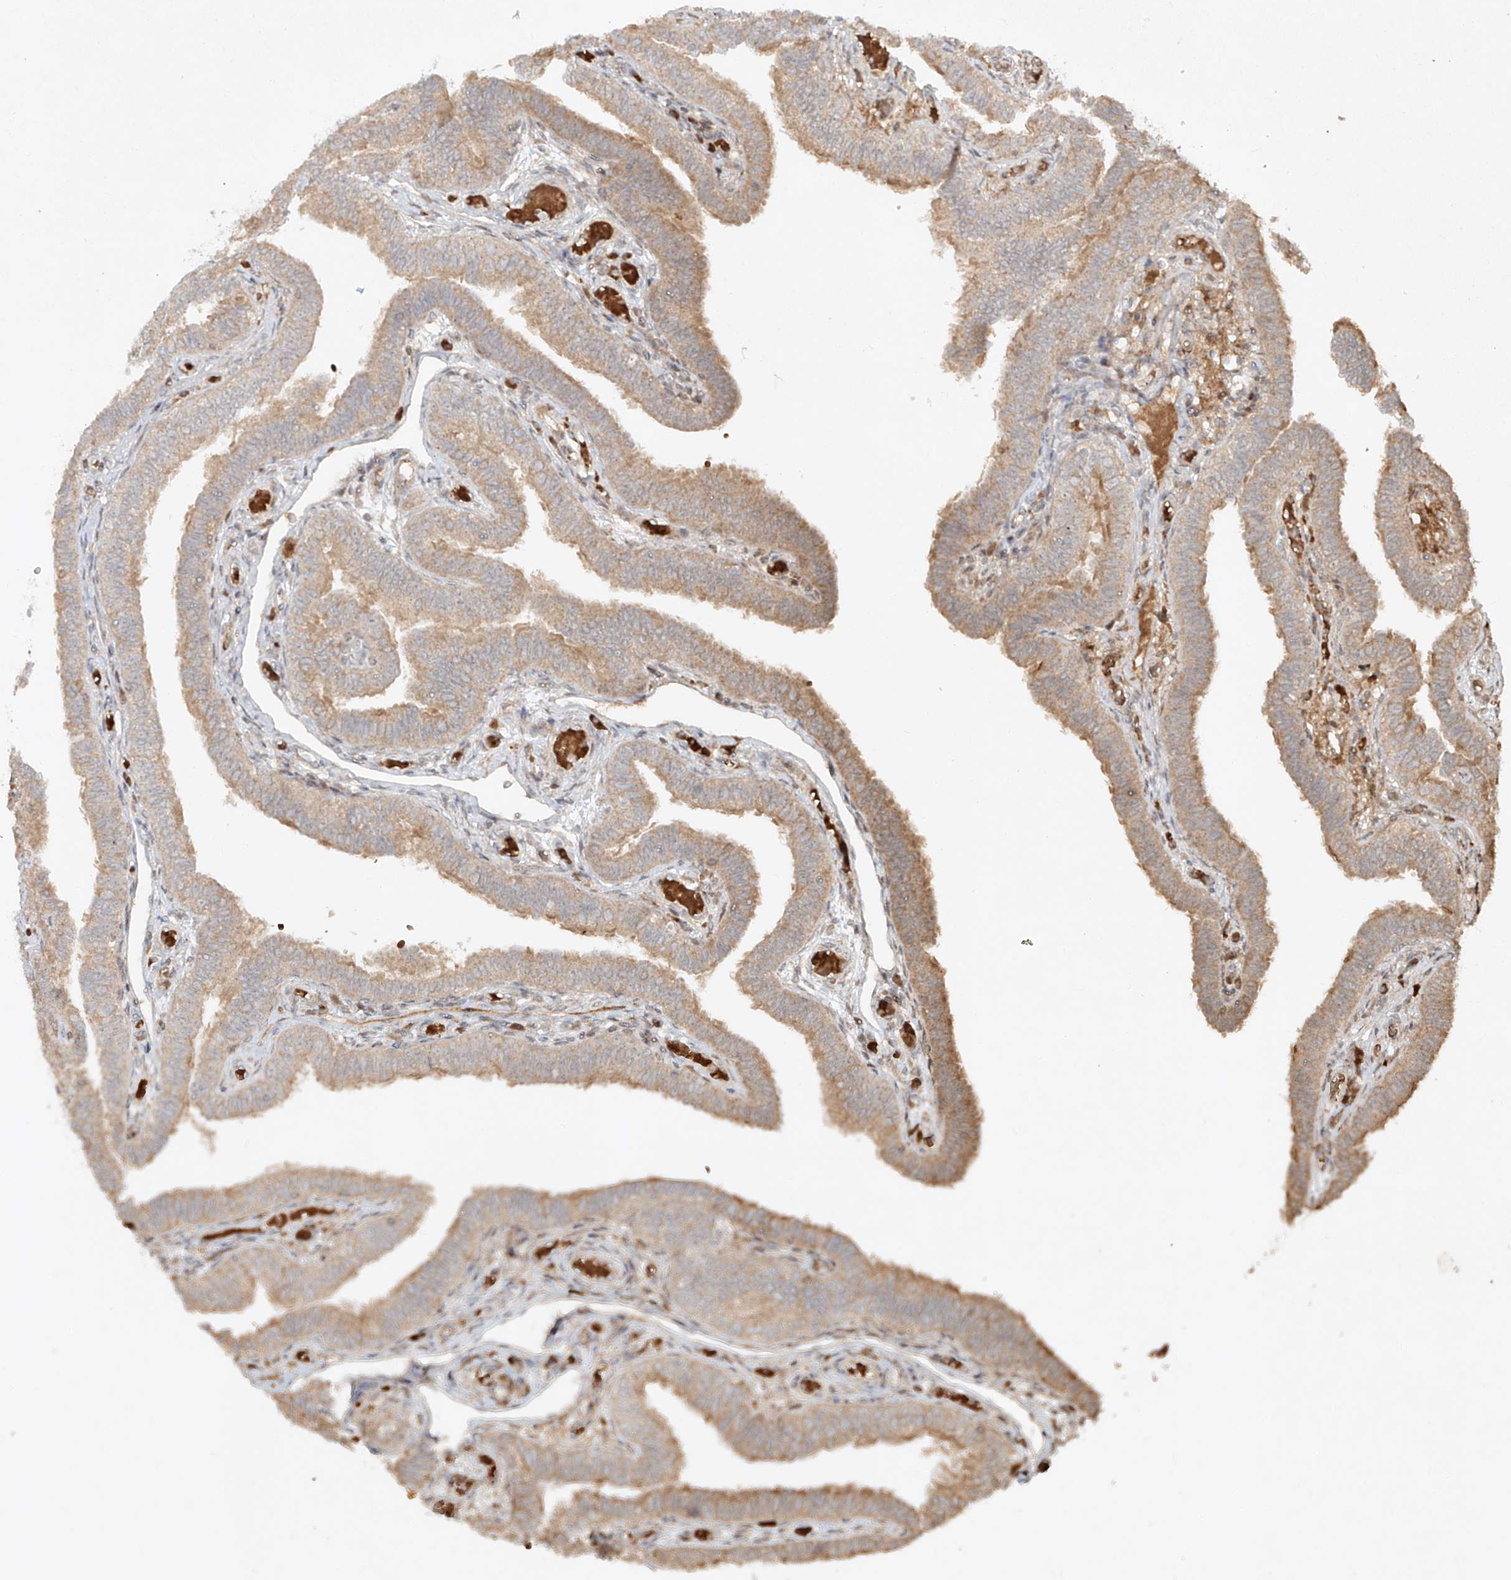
{"staining": {"intensity": "moderate", "quantity": "25%-75%", "location": "cytoplasmic/membranous"}, "tissue": "fallopian tube", "cell_type": "Glandular cells", "image_type": "normal", "snomed": [{"axis": "morphology", "description": "Normal tissue, NOS"}, {"axis": "topography", "description": "Fallopian tube"}], "caption": "This histopathology image shows normal fallopian tube stained with immunohistochemistry (IHC) to label a protein in brown. The cytoplasmic/membranous of glandular cells show moderate positivity for the protein. Nuclei are counter-stained blue.", "gene": "CYYR1", "patient": {"sex": "female", "age": 39}}